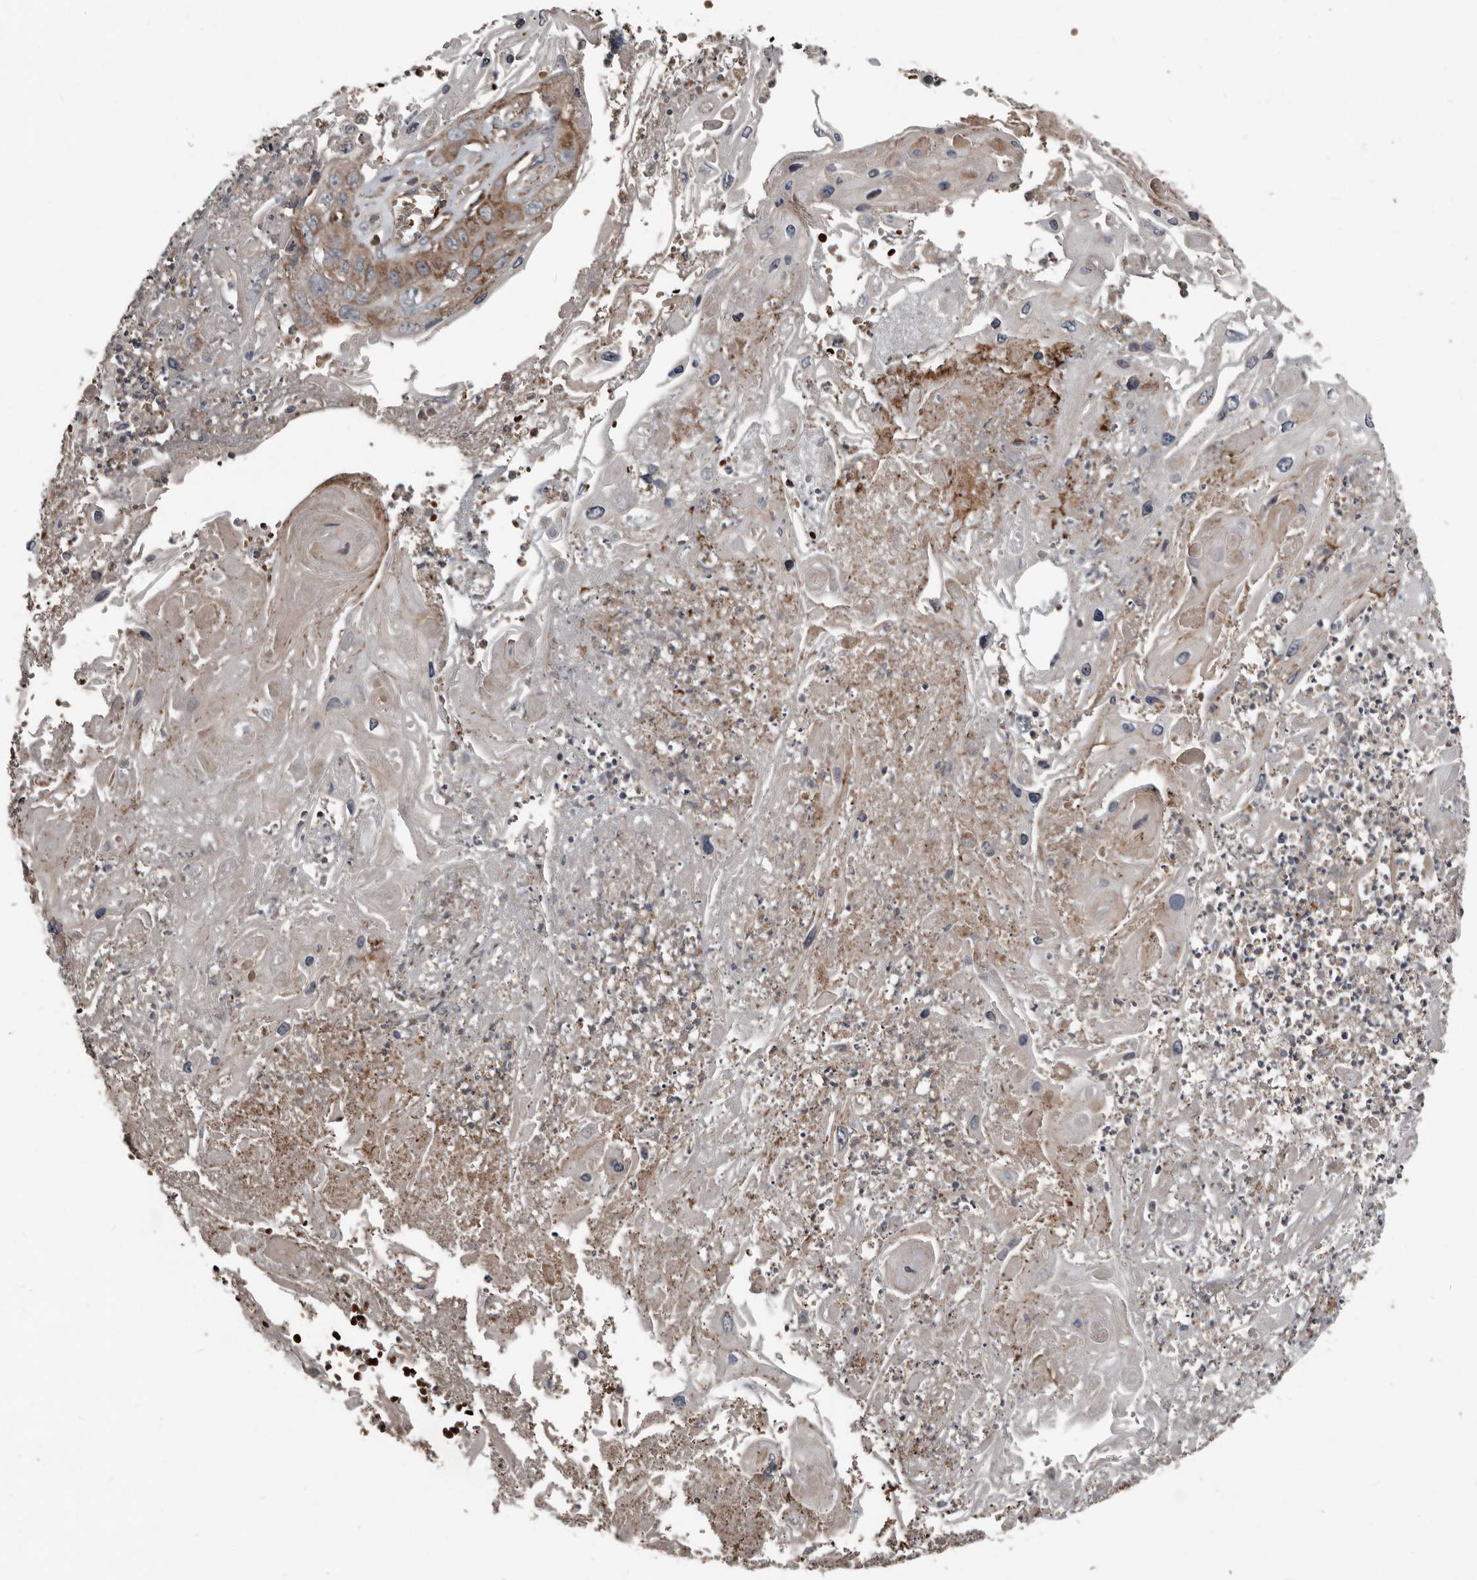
{"staining": {"intensity": "moderate", "quantity": "25%-75%", "location": "cytoplasmic/membranous"}, "tissue": "skin cancer", "cell_type": "Tumor cells", "image_type": "cancer", "snomed": [{"axis": "morphology", "description": "Squamous cell carcinoma, NOS"}, {"axis": "topography", "description": "Skin"}], "caption": "DAB immunohistochemical staining of human skin cancer displays moderate cytoplasmic/membranous protein positivity in approximately 25%-75% of tumor cells.", "gene": "FBXO31", "patient": {"sex": "male", "age": 55}}